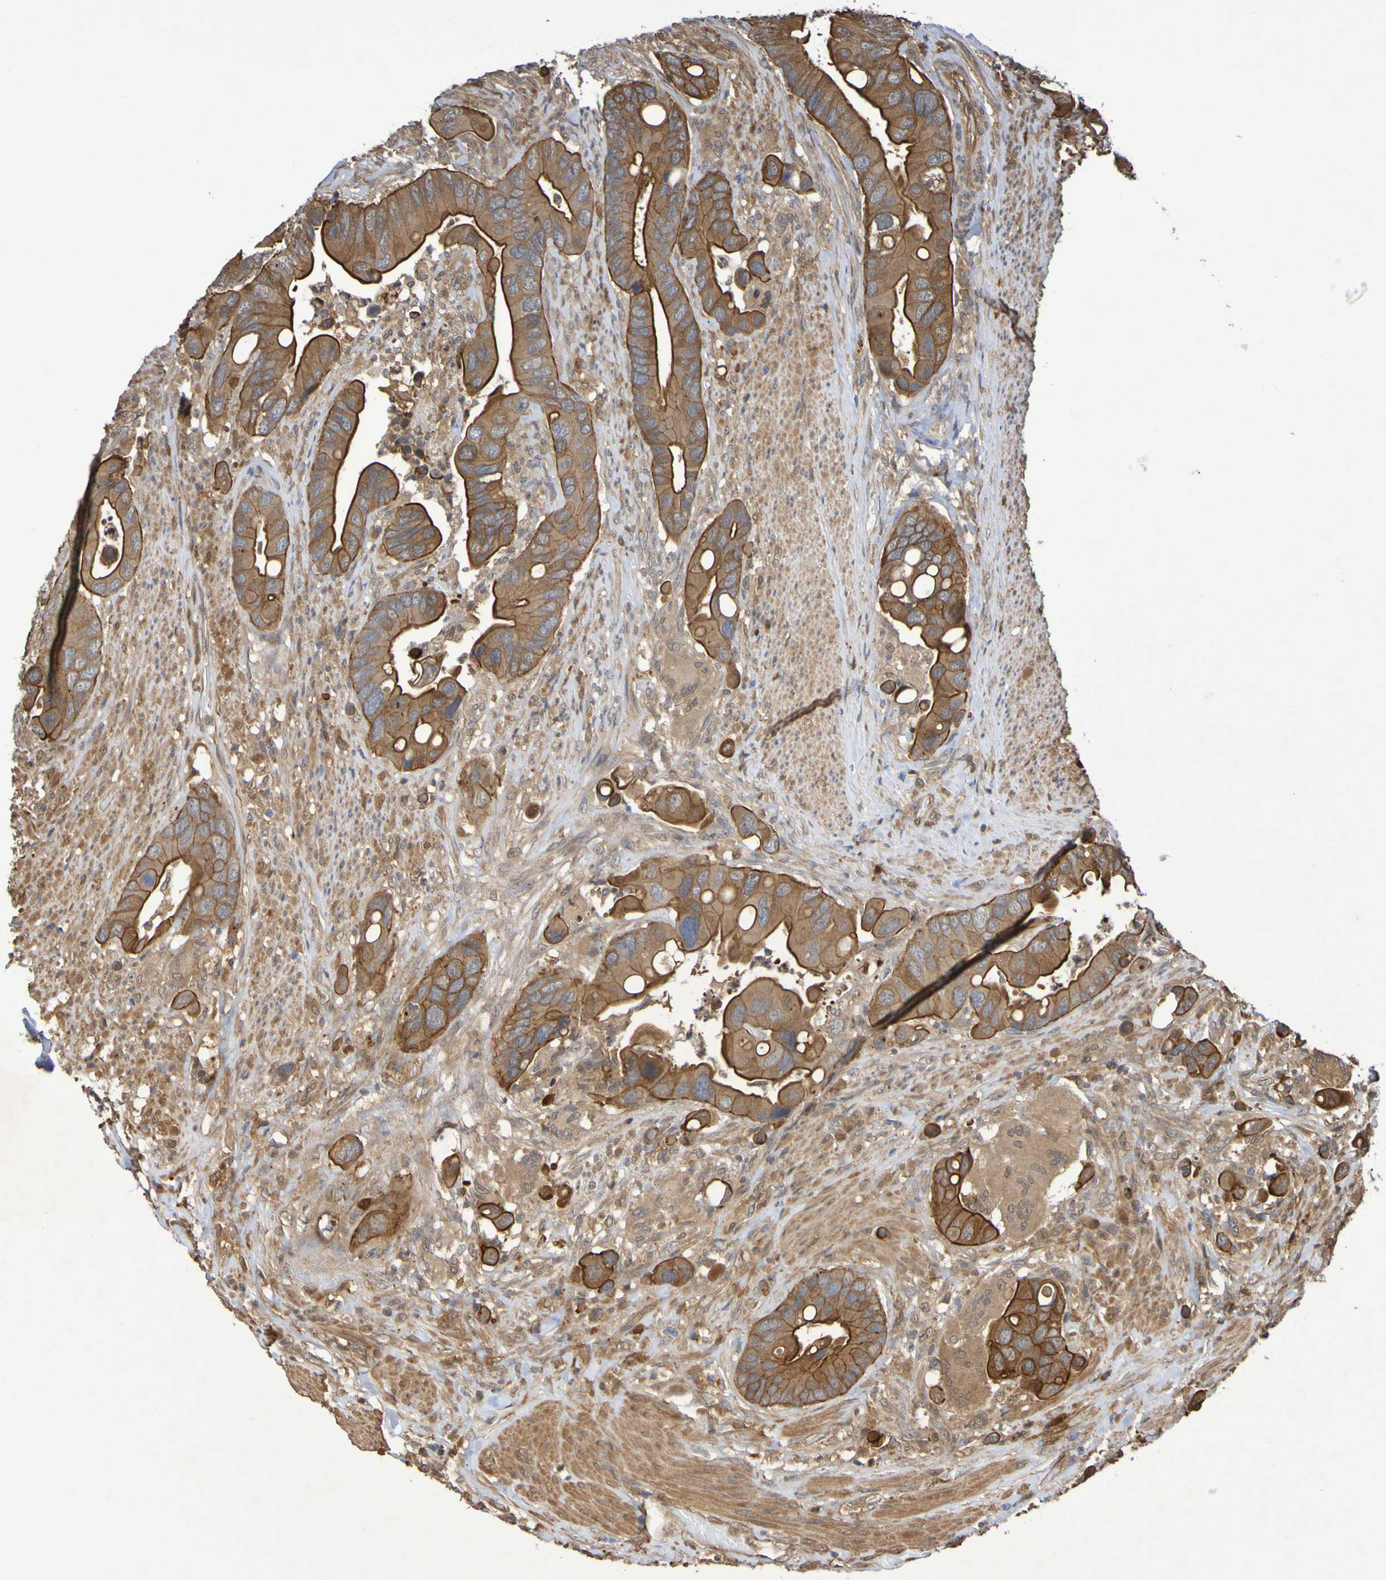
{"staining": {"intensity": "strong", "quantity": ">75%", "location": "cytoplasmic/membranous"}, "tissue": "colorectal cancer", "cell_type": "Tumor cells", "image_type": "cancer", "snomed": [{"axis": "morphology", "description": "Adenocarcinoma, NOS"}, {"axis": "topography", "description": "Rectum"}], "caption": "Adenocarcinoma (colorectal) tissue exhibits strong cytoplasmic/membranous expression in about >75% of tumor cells", "gene": "SERPINB6", "patient": {"sex": "female", "age": 57}}